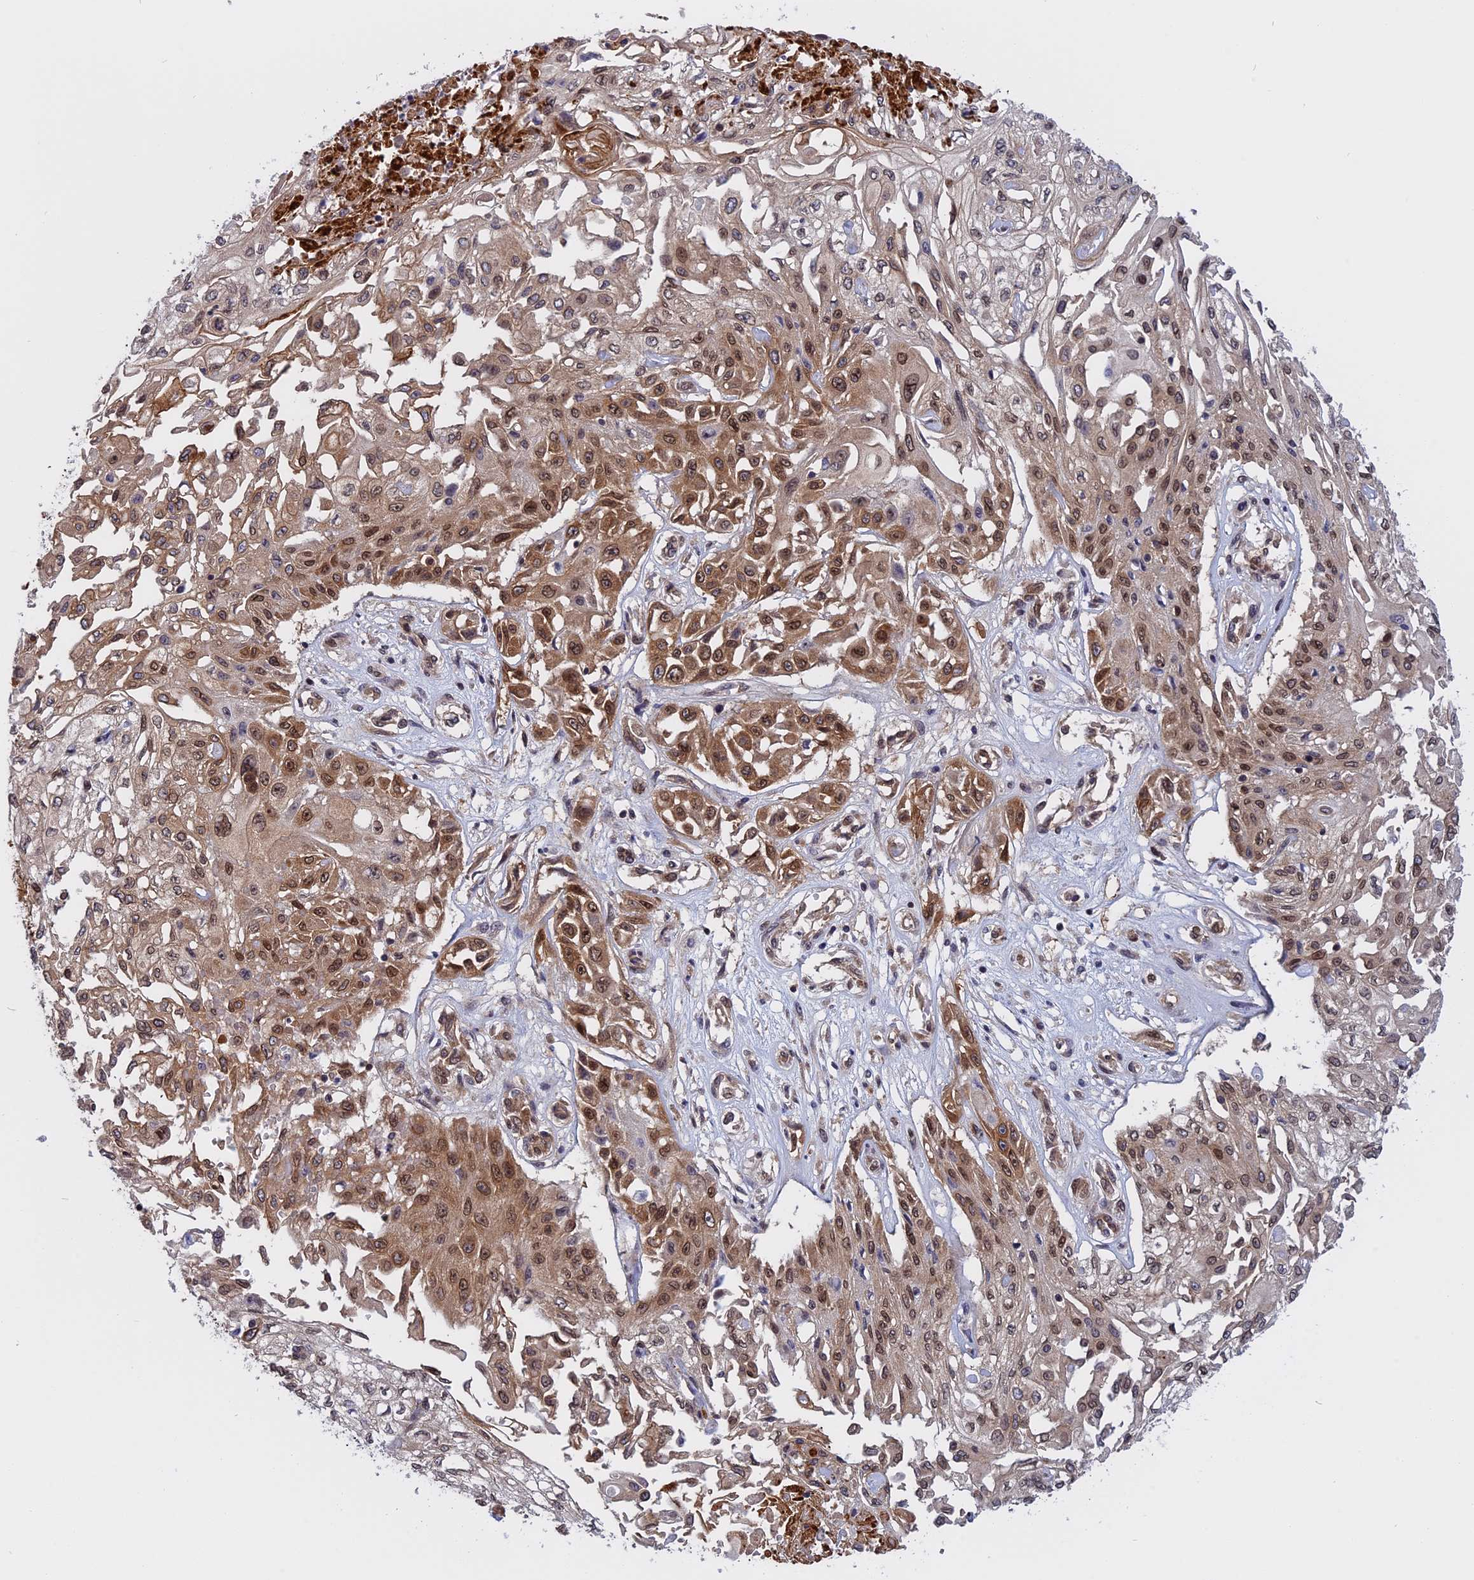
{"staining": {"intensity": "moderate", "quantity": ">75%", "location": "cytoplasmic/membranous,nuclear"}, "tissue": "skin cancer", "cell_type": "Tumor cells", "image_type": "cancer", "snomed": [{"axis": "morphology", "description": "Squamous cell carcinoma, NOS"}, {"axis": "morphology", "description": "Squamous cell carcinoma, metastatic, NOS"}, {"axis": "topography", "description": "Skin"}, {"axis": "topography", "description": "Lymph node"}], "caption": "Moderate cytoplasmic/membranous and nuclear staining is identified in about >75% of tumor cells in metastatic squamous cell carcinoma (skin). (DAB IHC, brown staining for protein, blue staining for nuclei).", "gene": "NAA10", "patient": {"sex": "male", "age": 75}}